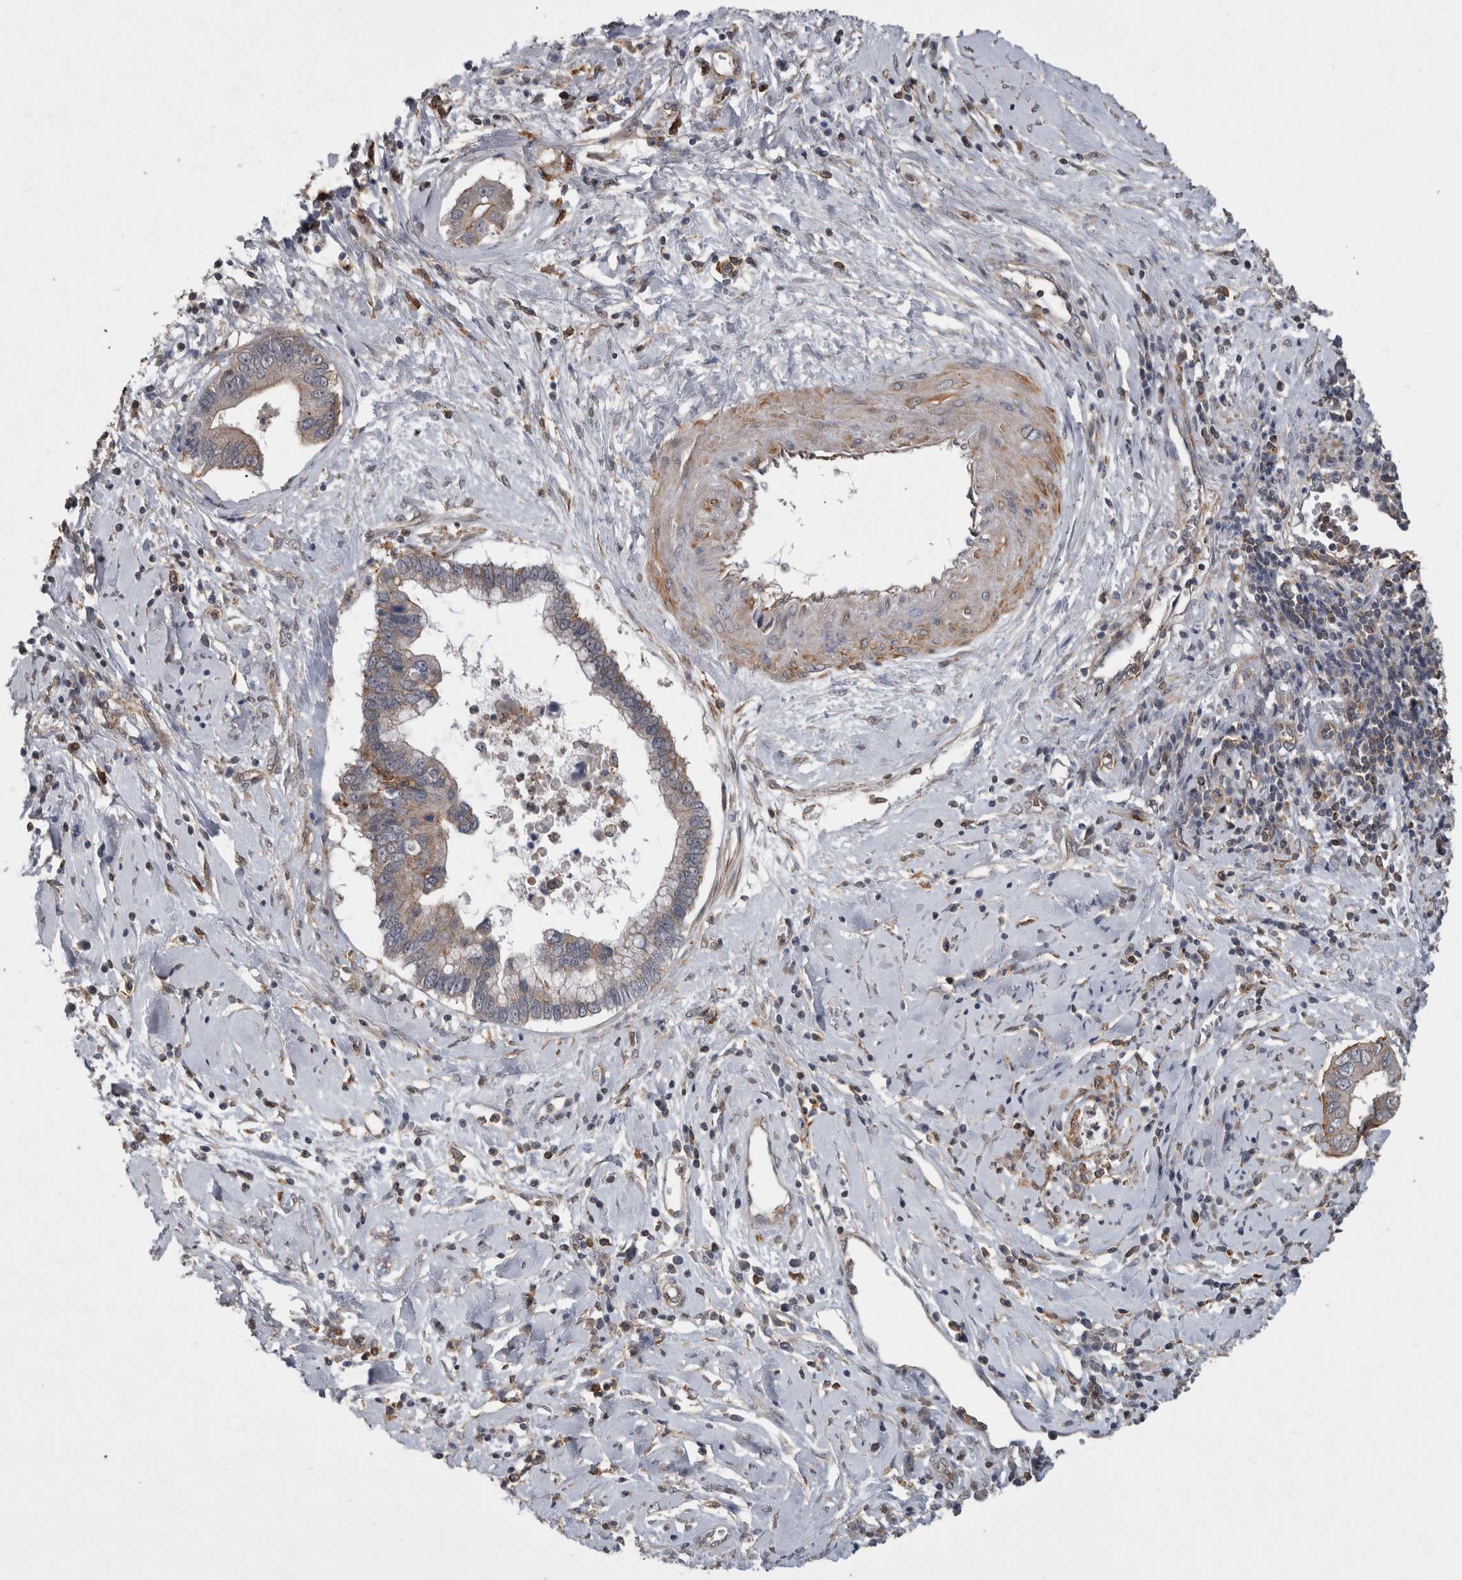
{"staining": {"intensity": "weak", "quantity": "25%-75%", "location": "cytoplasmic/membranous"}, "tissue": "cervical cancer", "cell_type": "Tumor cells", "image_type": "cancer", "snomed": [{"axis": "morphology", "description": "Adenocarcinoma, NOS"}, {"axis": "topography", "description": "Cervix"}], "caption": "This histopathology image displays IHC staining of human cervical cancer, with low weak cytoplasmic/membranous staining in approximately 25%-75% of tumor cells.", "gene": "SPATA48", "patient": {"sex": "female", "age": 44}}